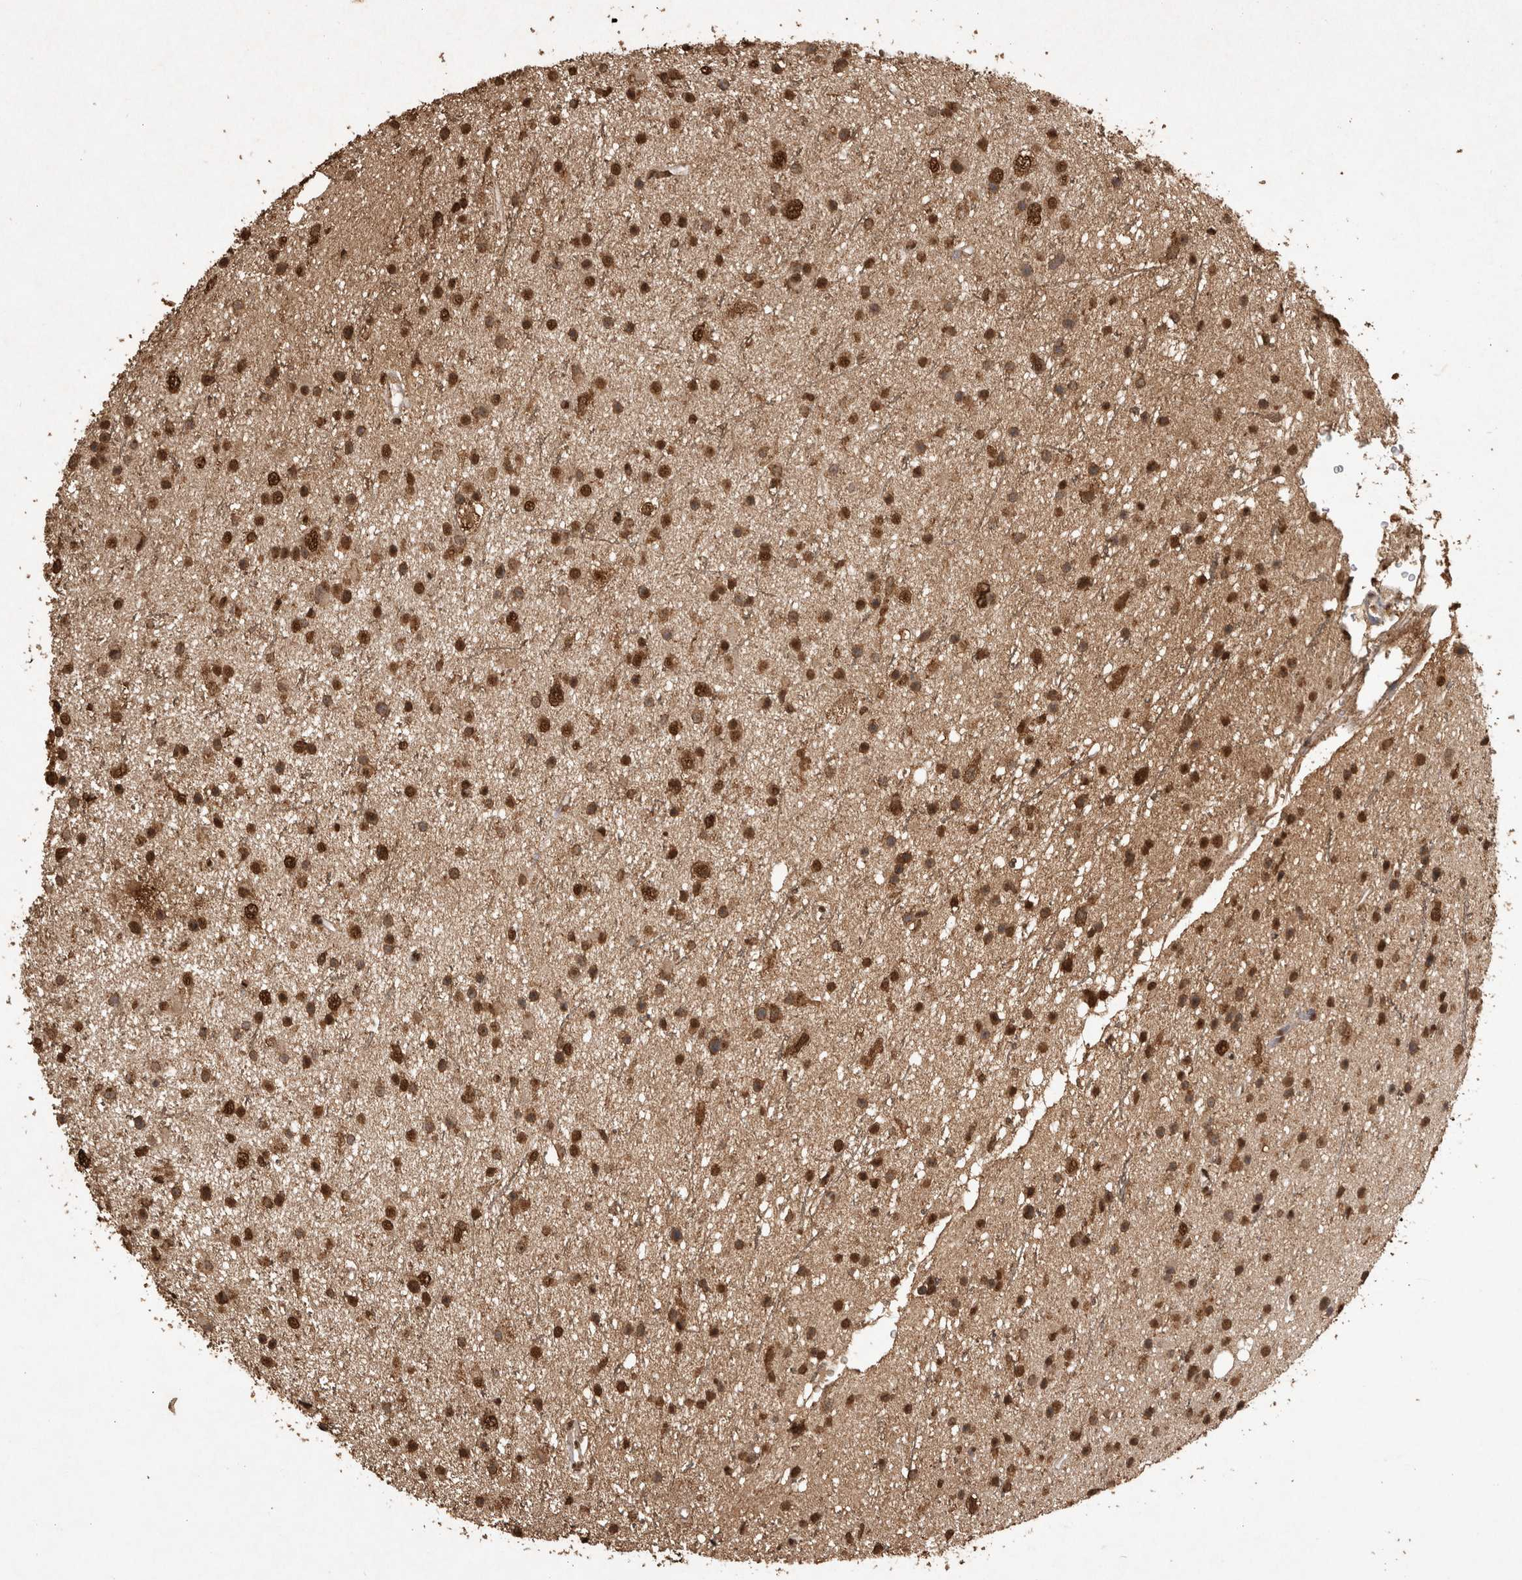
{"staining": {"intensity": "strong", "quantity": ">75%", "location": "nuclear"}, "tissue": "glioma", "cell_type": "Tumor cells", "image_type": "cancer", "snomed": [{"axis": "morphology", "description": "Glioma, malignant, Low grade"}, {"axis": "topography", "description": "Cerebral cortex"}], "caption": "This histopathology image reveals glioma stained with immunohistochemistry (IHC) to label a protein in brown. The nuclear of tumor cells show strong positivity for the protein. Nuclei are counter-stained blue.", "gene": "OAS2", "patient": {"sex": "female", "age": 39}}